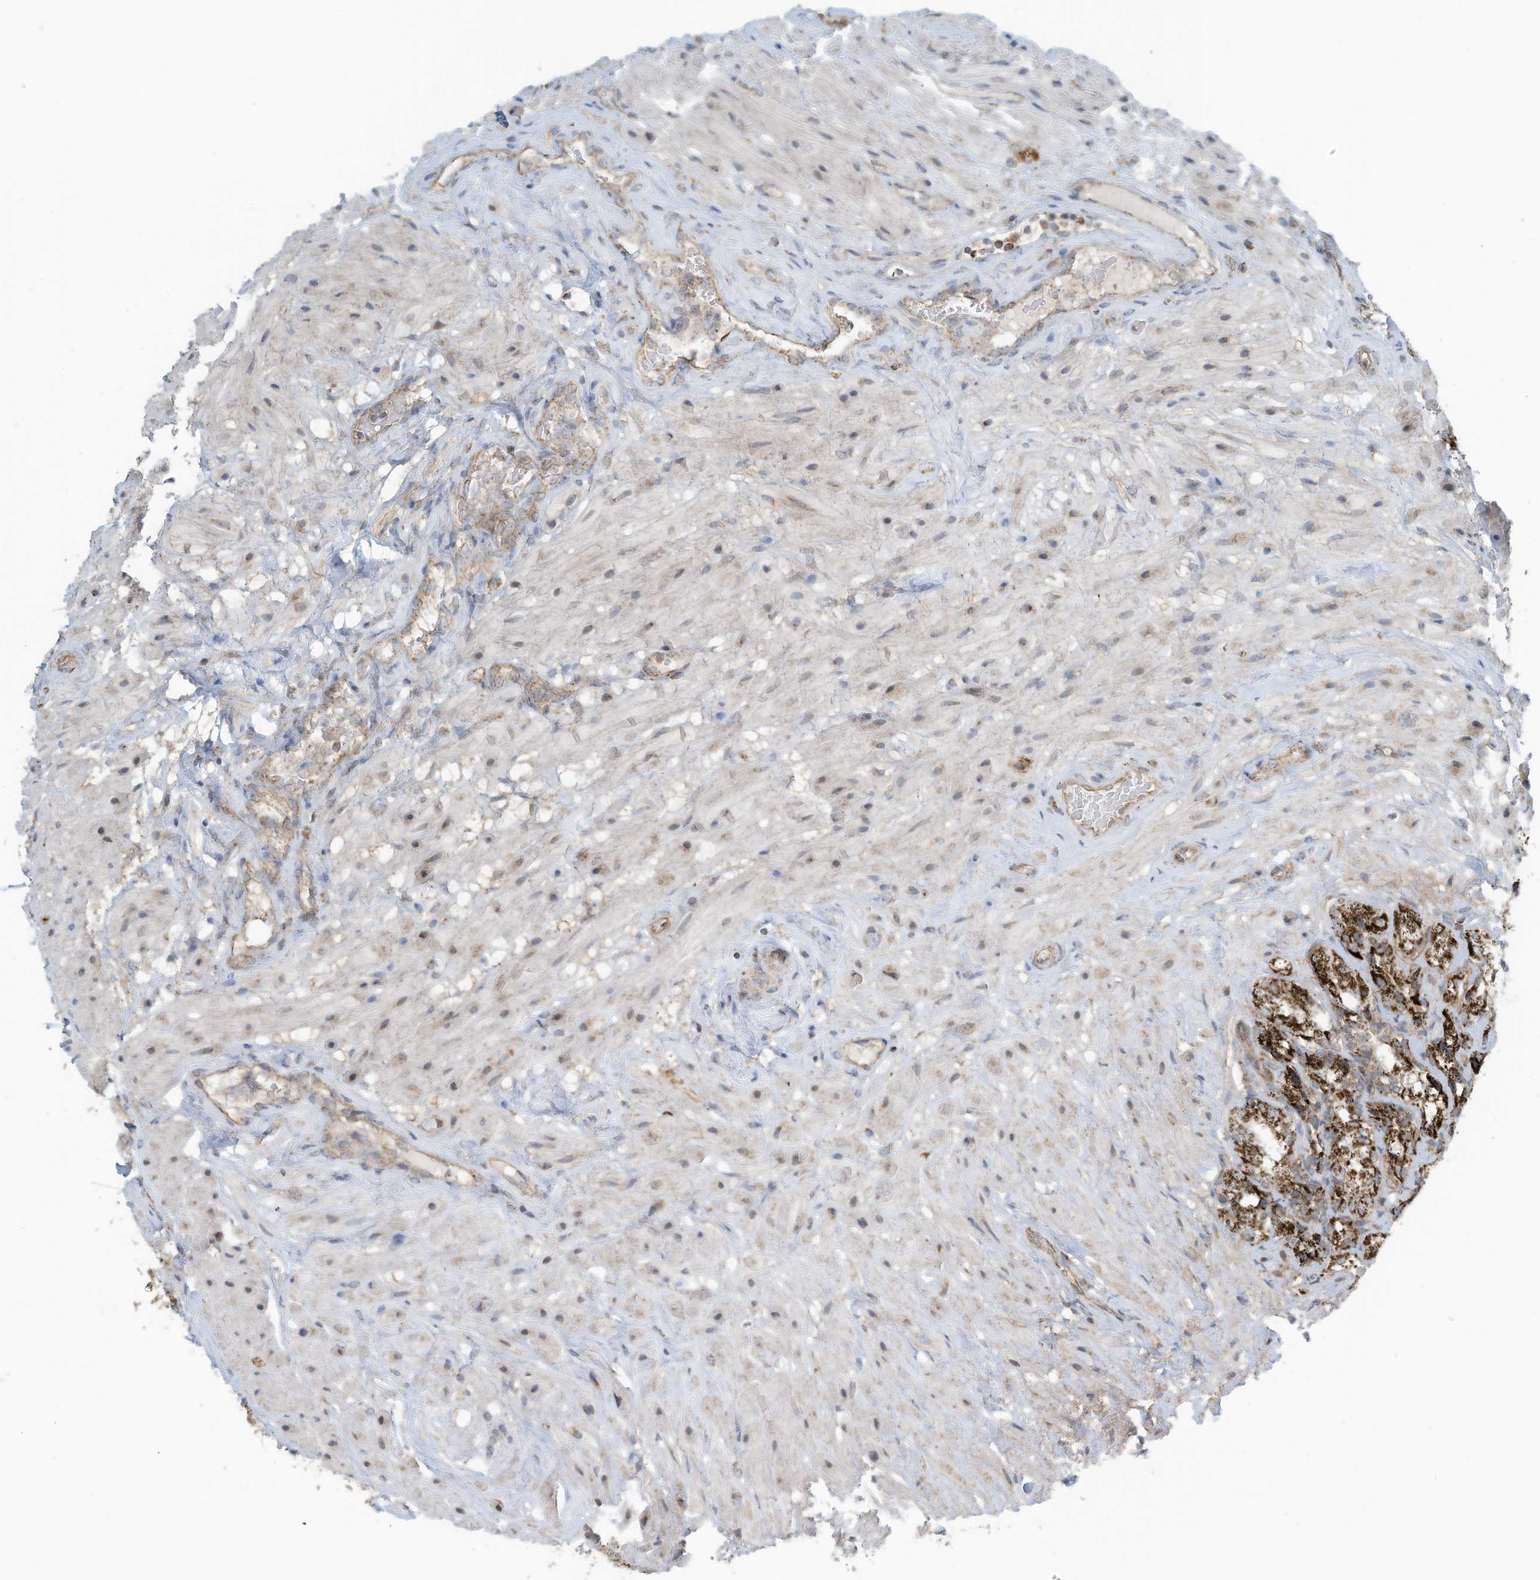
{"staining": {"intensity": "strong", "quantity": ">75%", "location": "cytoplasmic/membranous"}, "tissue": "seminal vesicle", "cell_type": "Glandular cells", "image_type": "normal", "snomed": [{"axis": "morphology", "description": "Normal tissue, NOS"}, {"axis": "topography", "description": "Seminal veicle"}, {"axis": "topography", "description": "Peripheral nerve tissue"}], "caption": "Seminal vesicle stained with a brown dye exhibits strong cytoplasmic/membranous positive positivity in about >75% of glandular cells.", "gene": "METTL6", "patient": {"sex": "male", "age": 63}}